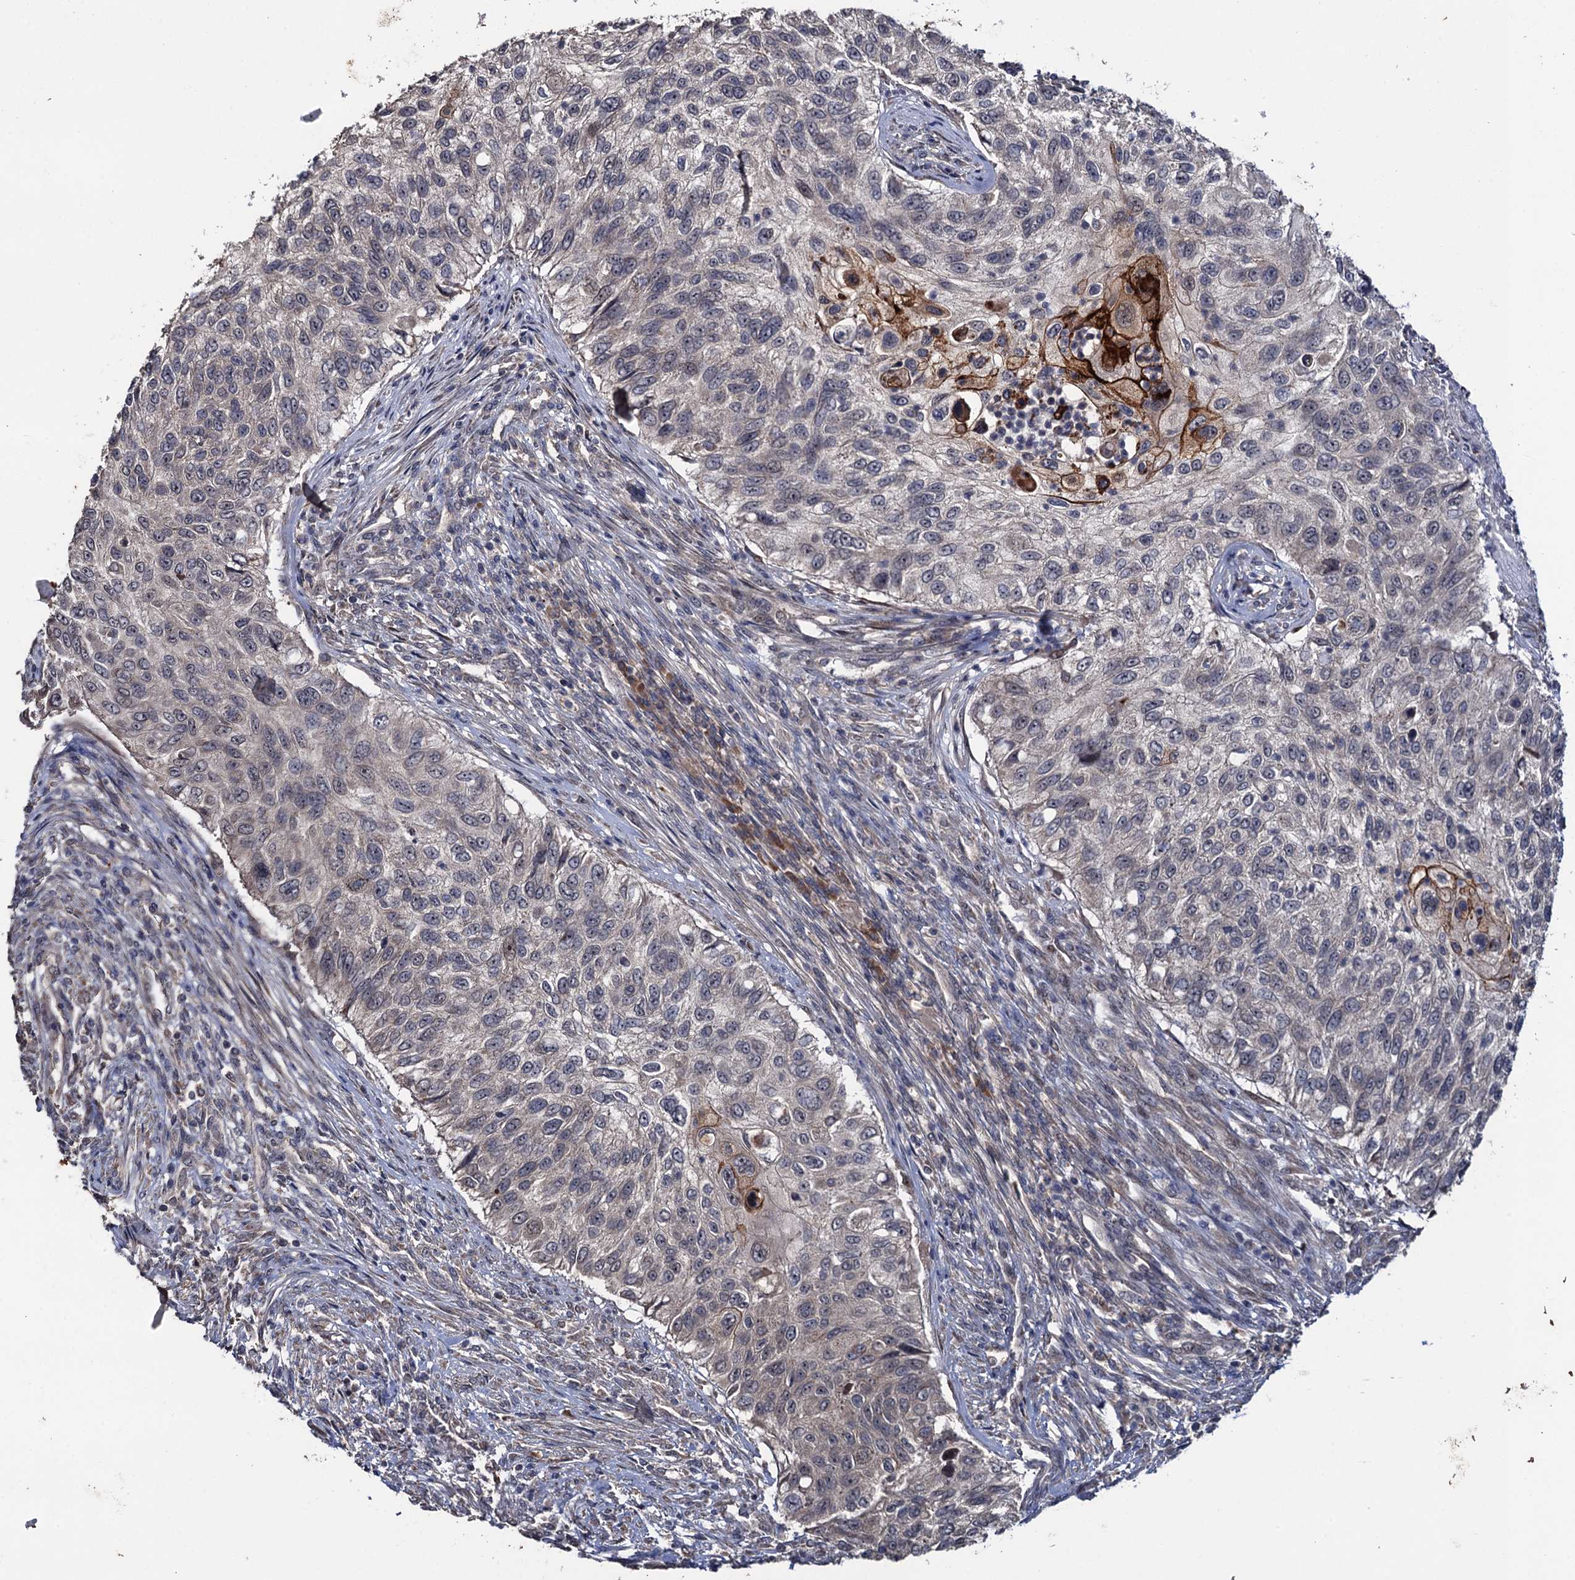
{"staining": {"intensity": "negative", "quantity": "none", "location": "none"}, "tissue": "urothelial cancer", "cell_type": "Tumor cells", "image_type": "cancer", "snomed": [{"axis": "morphology", "description": "Urothelial carcinoma, High grade"}, {"axis": "topography", "description": "Urinary bladder"}], "caption": "High power microscopy micrograph of an IHC micrograph of high-grade urothelial carcinoma, revealing no significant staining in tumor cells.", "gene": "LRRC63", "patient": {"sex": "female", "age": 60}}